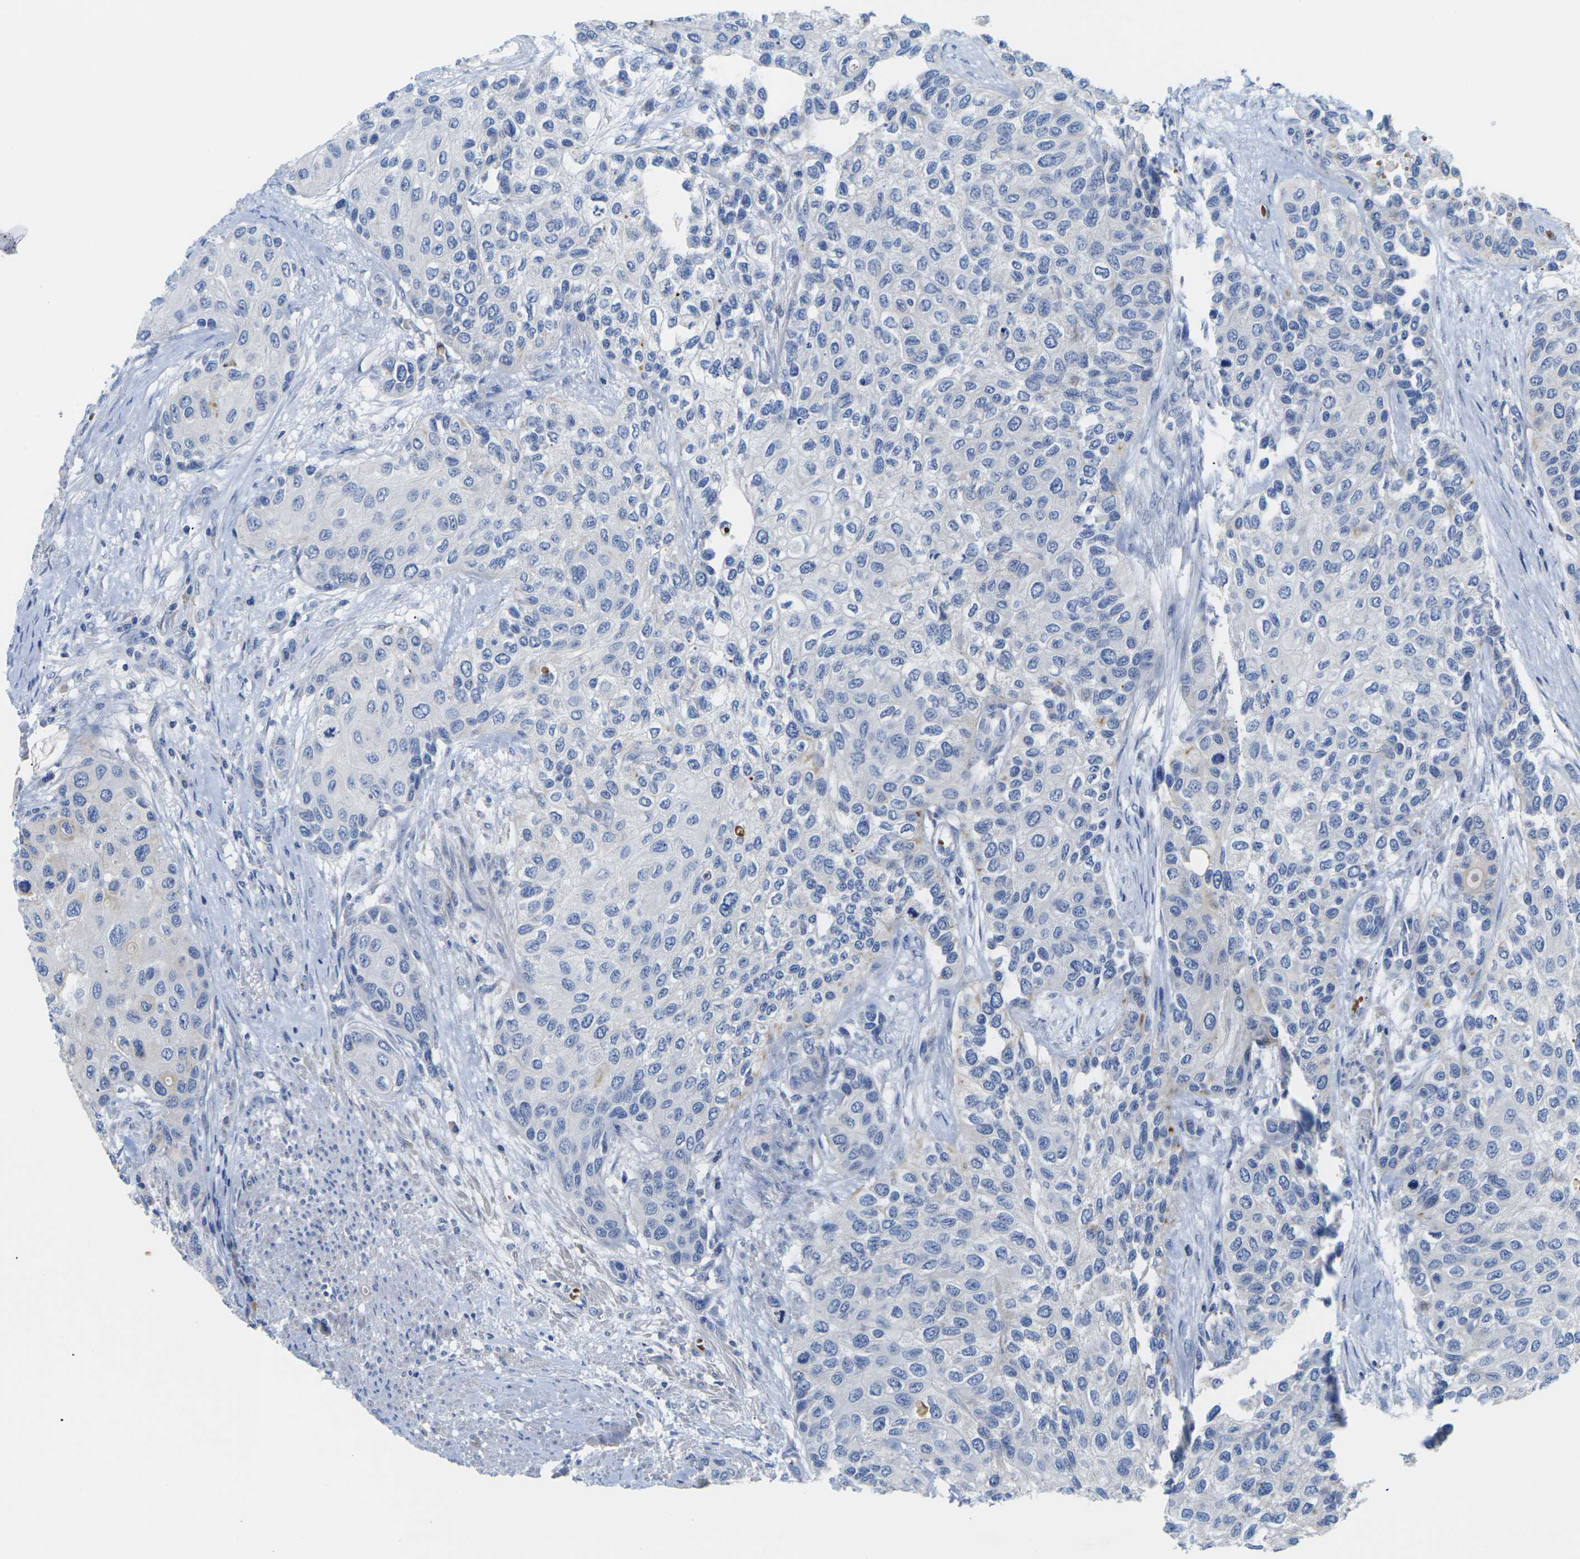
{"staining": {"intensity": "negative", "quantity": "none", "location": "none"}, "tissue": "urothelial cancer", "cell_type": "Tumor cells", "image_type": "cancer", "snomed": [{"axis": "morphology", "description": "Urothelial carcinoma, High grade"}, {"axis": "topography", "description": "Urinary bladder"}], "caption": "This is a image of IHC staining of high-grade urothelial carcinoma, which shows no expression in tumor cells. (IHC, brightfield microscopy, high magnification).", "gene": "TMCO4", "patient": {"sex": "female", "age": 56}}